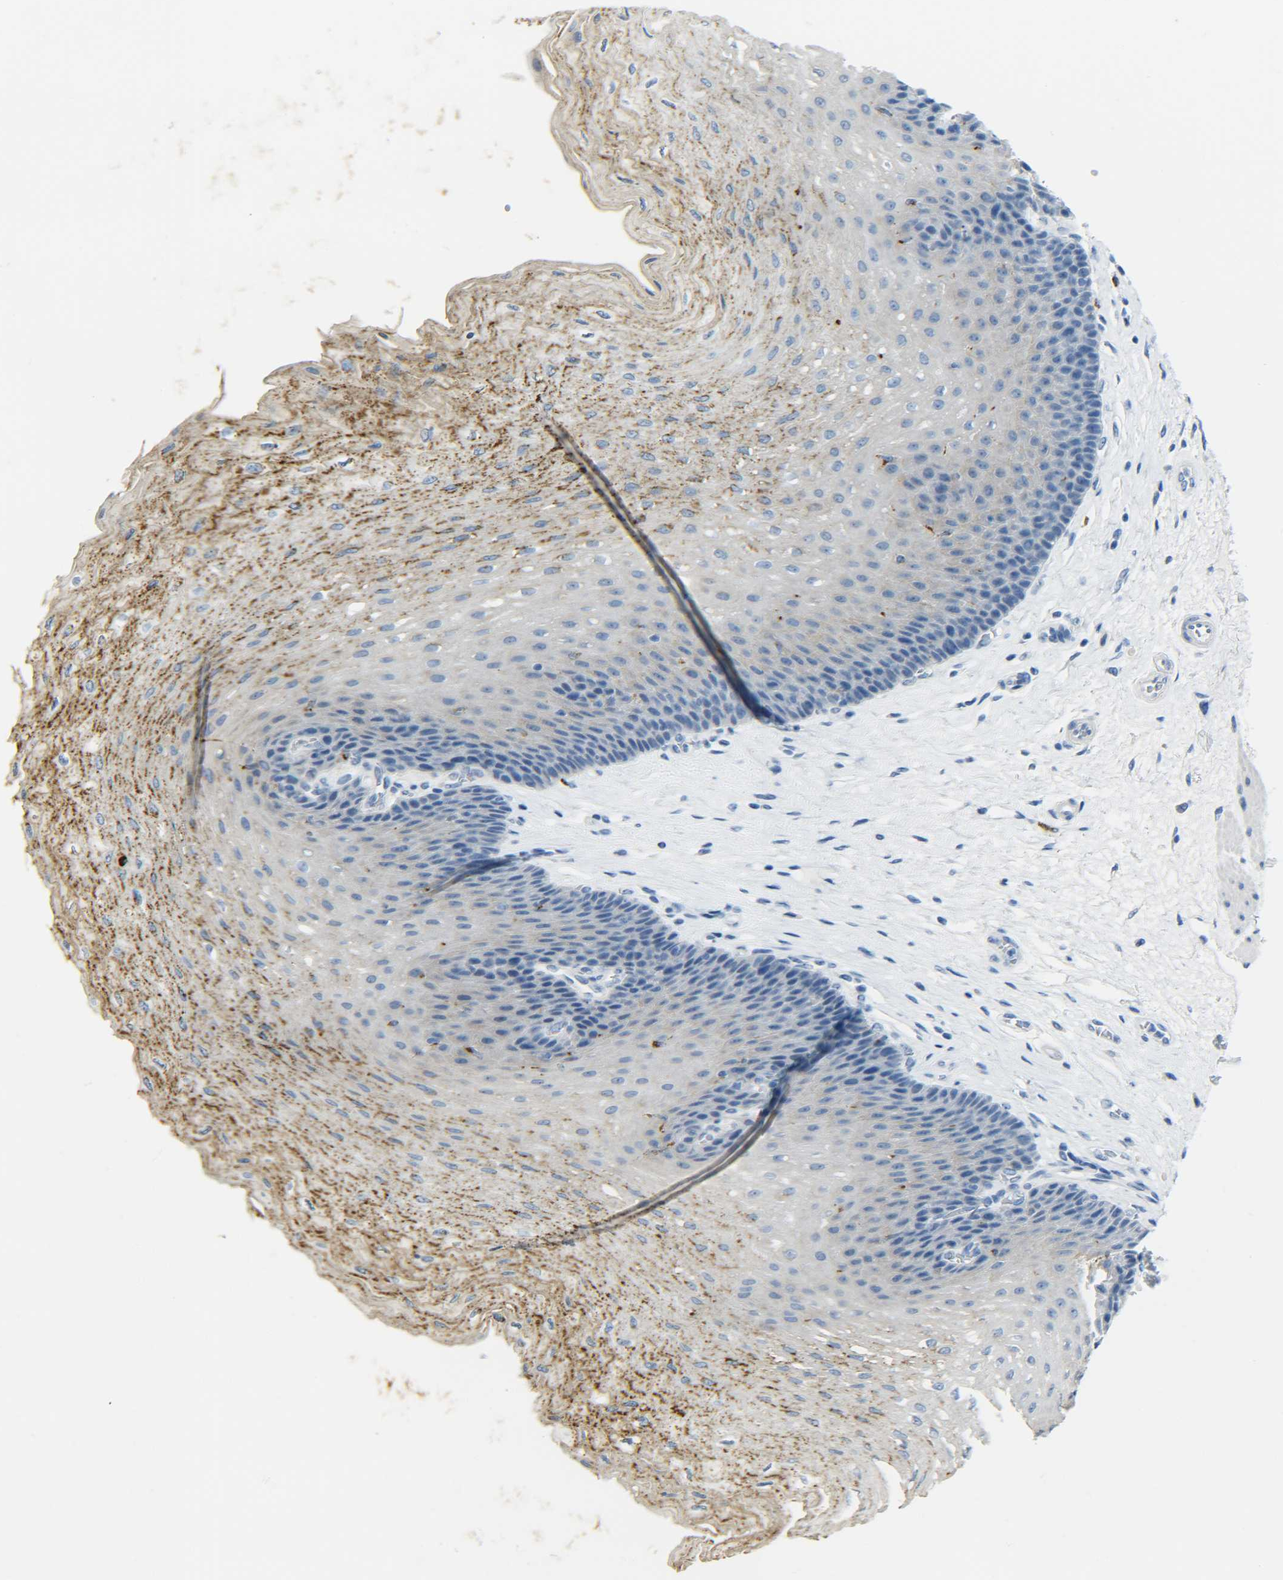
{"staining": {"intensity": "moderate", "quantity": "<25%", "location": "cytoplasmic/membranous"}, "tissue": "esophagus", "cell_type": "Squamous epithelial cells", "image_type": "normal", "snomed": [{"axis": "morphology", "description": "Normal tissue, NOS"}, {"axis": "topography", "description": "Esophagus"}], "caption": "About <25% of squamous epithelial cells in normal esophagus show moderate cytoplasmic/membranous protein expression as visualized by brown immunohistochemical staining.", "gene": "C15orf48", "patient": {"sex": "female", "age": 72}}